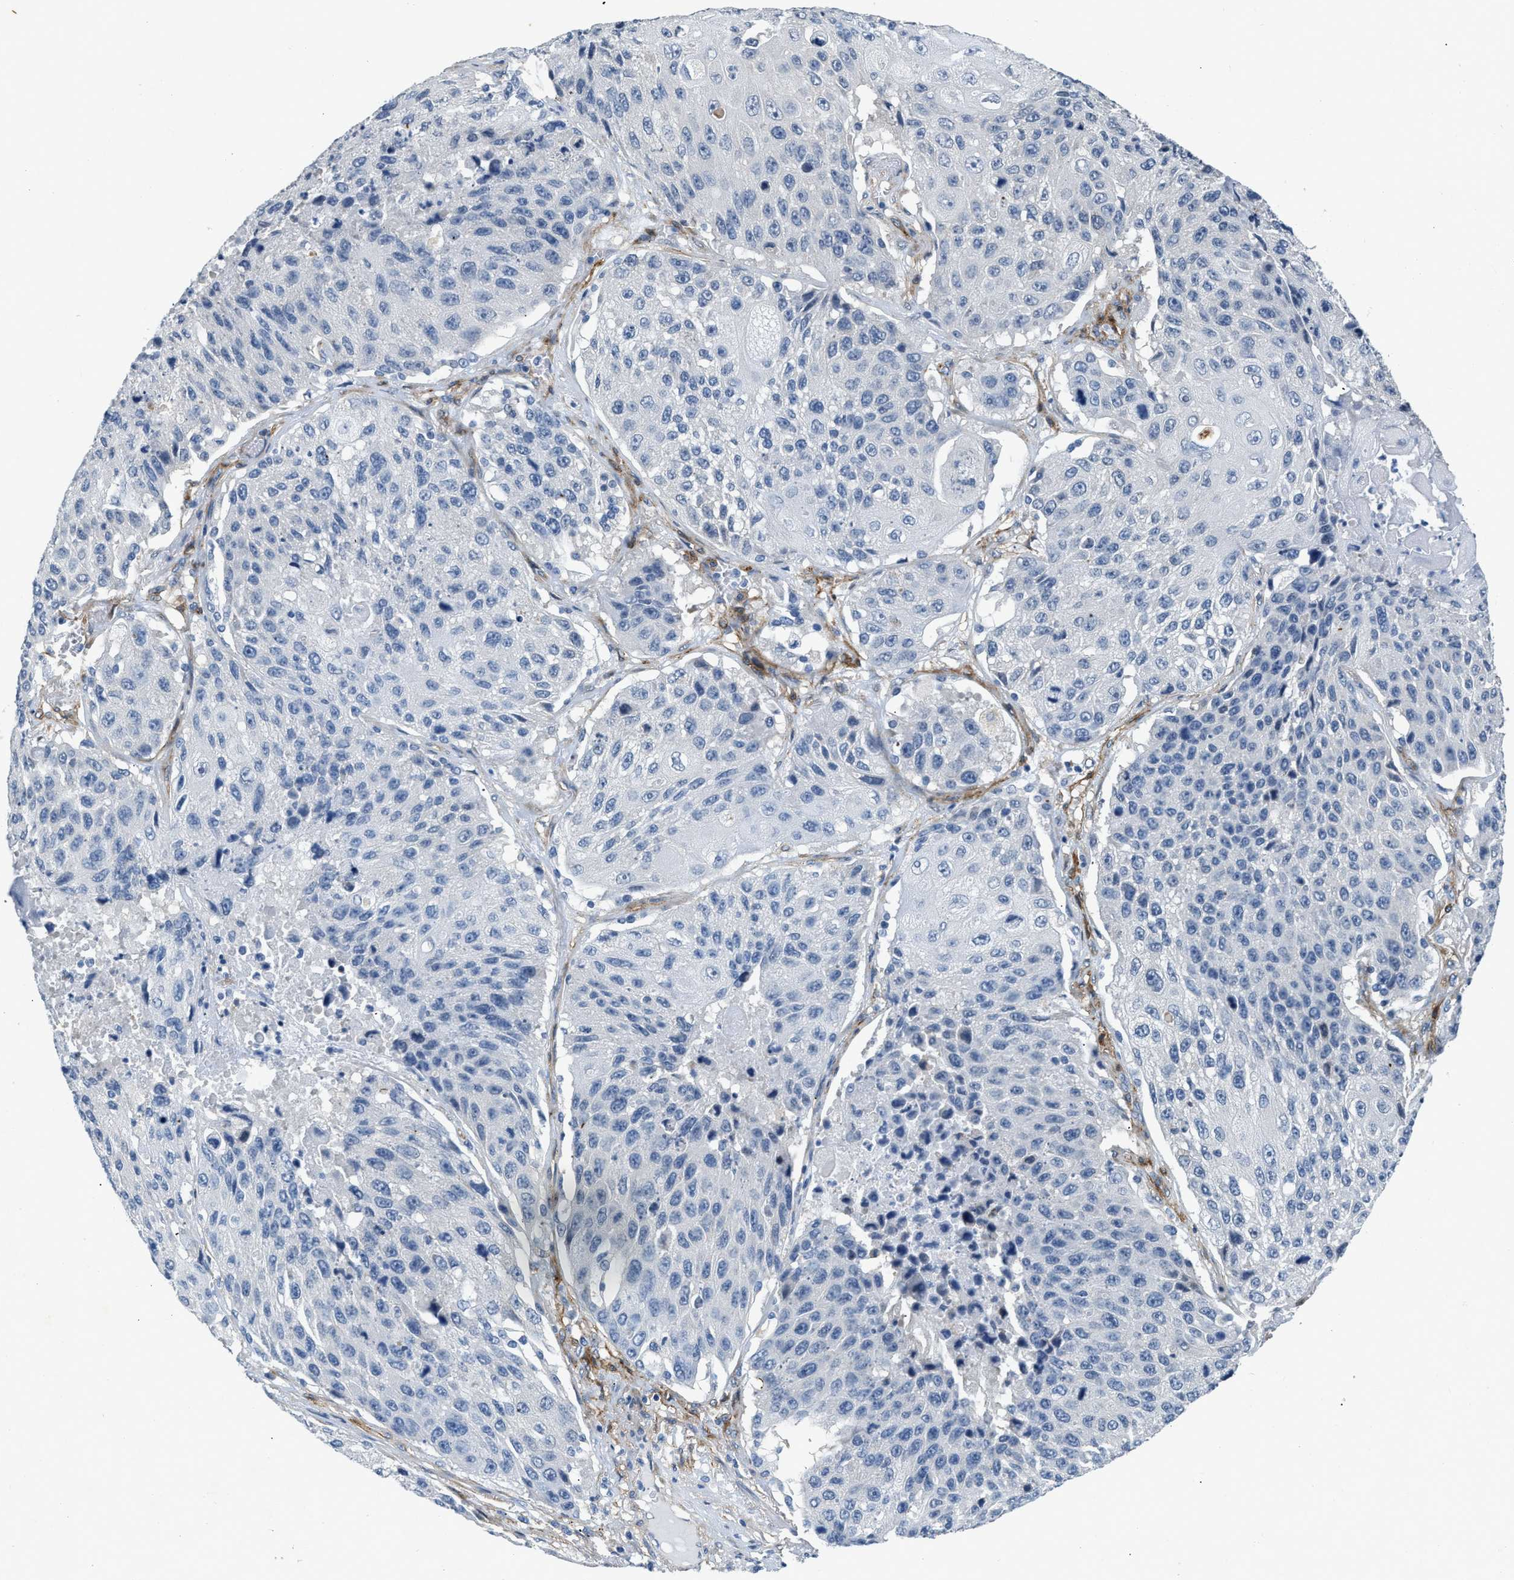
{"staining": {"intensity": "negative", "quantity": "none", "location": "none"}, "tissue": "lung cancer", "cell_type": "Tumor cells", "image_type": "cancer", "snomed": [{"axis": "morphology", "description": "Squamous cell carcinoma, NOS"}, {"axis": "topography", "description": "Lung"}], "caption": "Immunohistochemistry (IHC) histopathology image of neoplastic tissue: lung cancer (squamous cell carcinoma) stained with DAB reveals no significant protein staining in tumor cells.", "gene": "PDGFRA", "patient": {"sex": "male", "age": 61}}